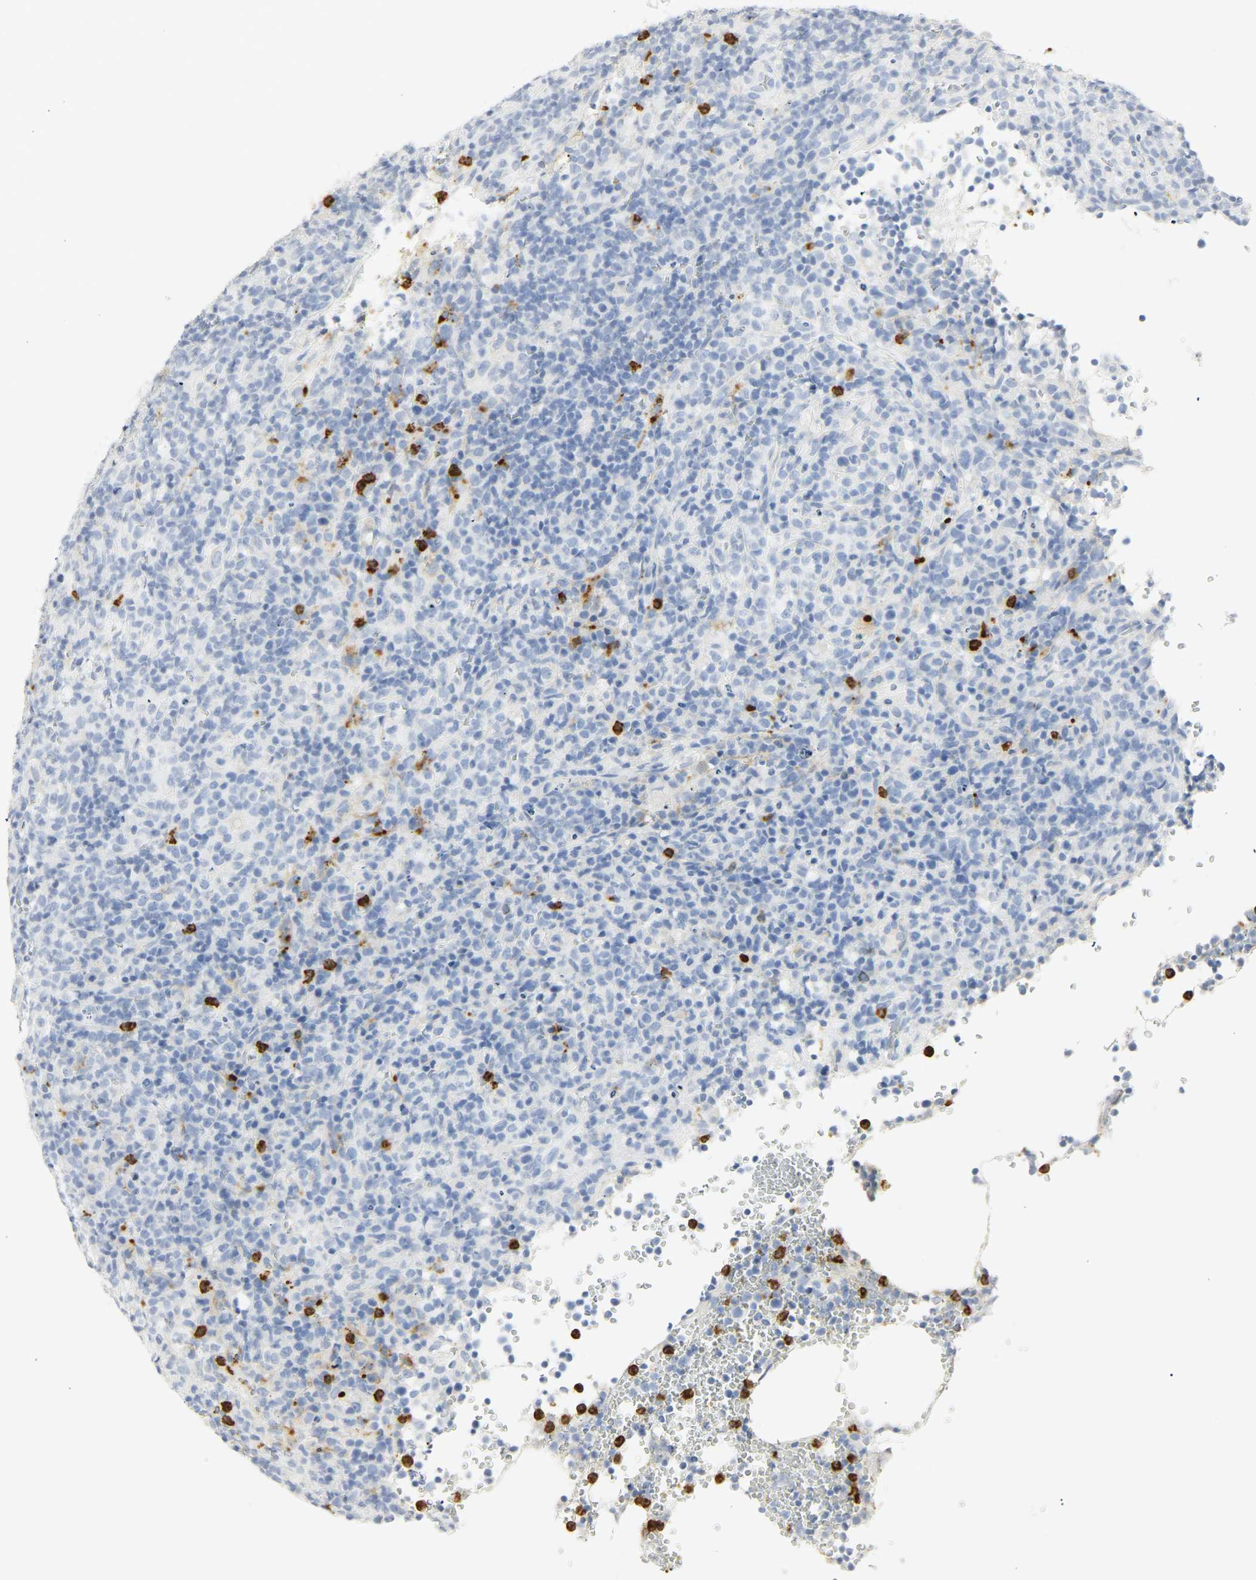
{"staining": {"intensity": "negative", "quantity": "none", "location": "none"}, "tissue": "lymphoma", "cell_type": "Tumor cells", "image_type": "cancer", "snomed": [{"axis": "morphology", "description": "Malignant lymphoma, non-Hodgkin's type, High grade"}, {"axis": "topography", "description": "Lymph node"}], "caption": "Lymphoma was stained to show a protein in brown. There is no significant positivity in tumor cells.", "gene": "CEACAM5", "patient": {"sex": "female", "age": 76}}